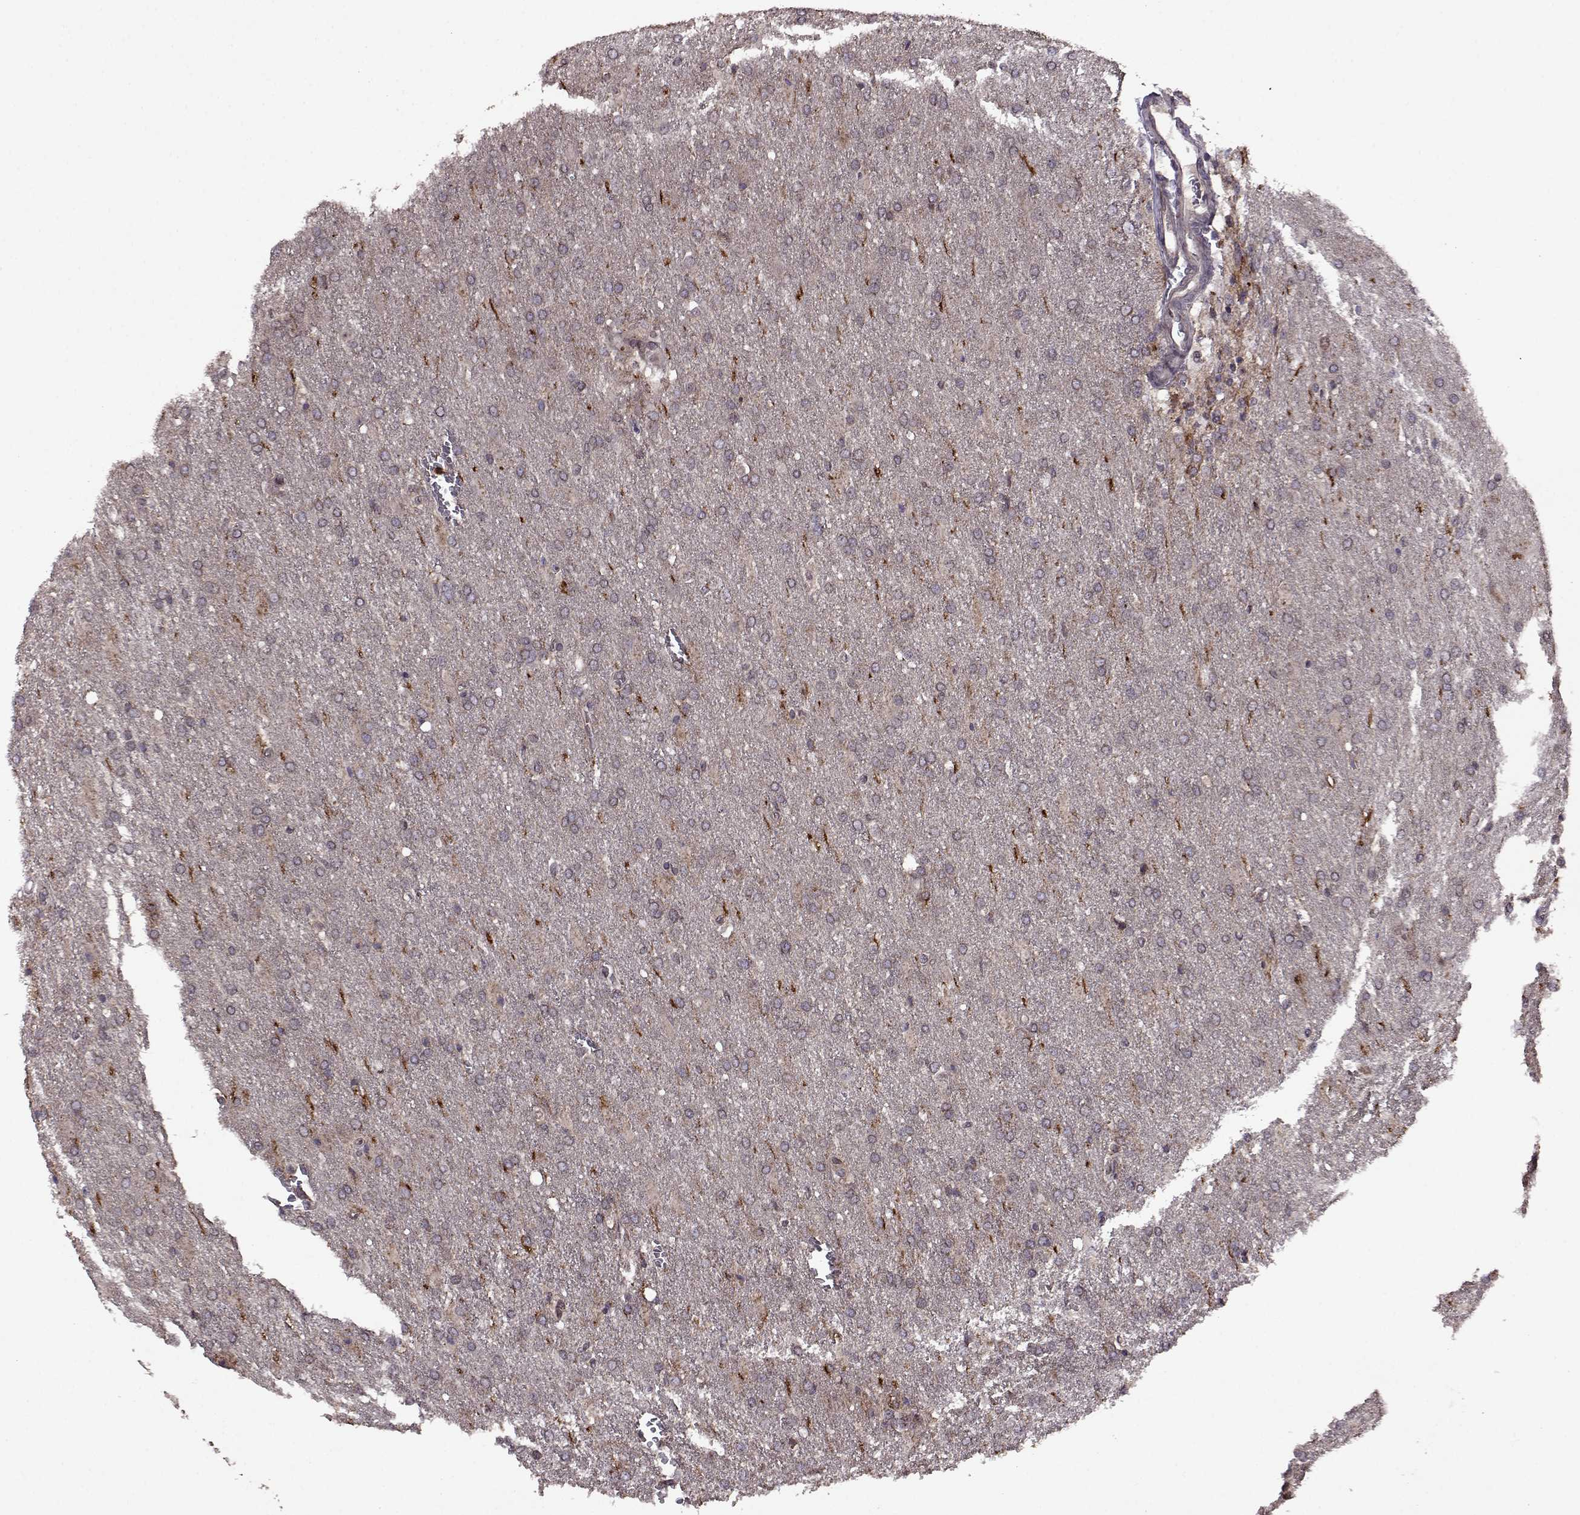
{"staining": {"intensity": "negative", "quantity": "none", "location": "none"}, "tissue": "glioma", "cell_type": "Tumor cells", "image_type": "cancer", "snomed": [{"axis": "morphology", "description": "Glioma, malignant, High grade"}, {"axis": "topography", "description": "Brain"}], "caption": "IHC photomicrograph of neoplastic tissue: glioma stained with DAB (3,3'-diaminobenzidine) reveals no significant protein expression in tumor cells. Nuclei are stained in blue.", "gene": "TRMU", "patient": {"sex": "male", "age": 68}}